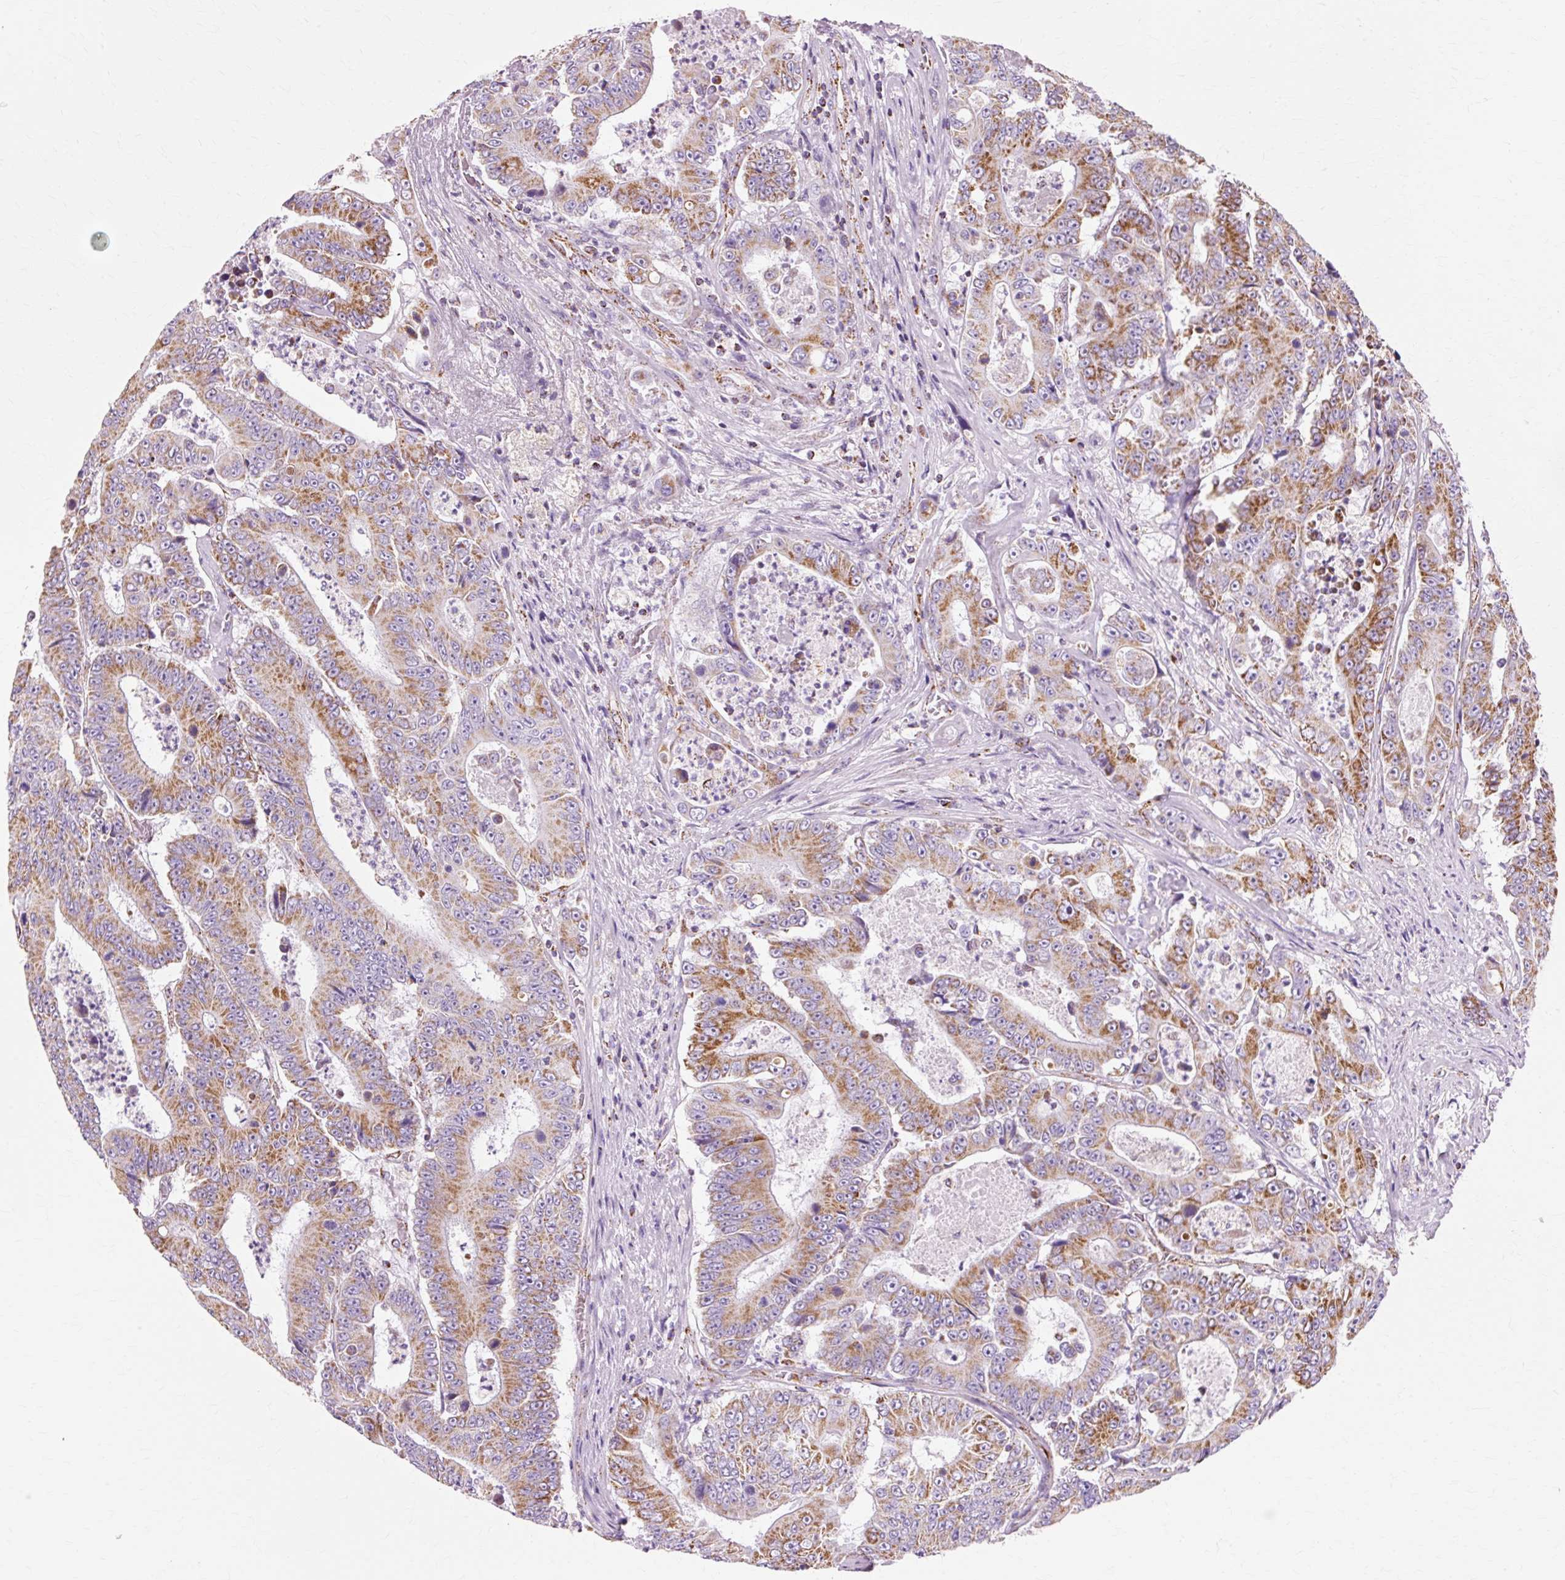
{"staining": {"intensity": "moderate", "quantity": ">75%", "location": "cytoplasmic/membranous"}, "tissue": "colorectal cancer", "cell_type": "Tumor cells", "image_type": "cancer", "snomed": [{"axis": "morphology", "description": "Adenocarcinoma, NOS"}, {"axis": "topography", "description": "Colon"}], "caption": "About >75% of tumor cells in adenocarcinoma (colorectal) demonstrate moderate cytoplasmic/membranous protein staining as visualized by brown immunohistochemical staining.", "gene": "ATP5PO", "patient": {"sex": "male", "age": 83}}